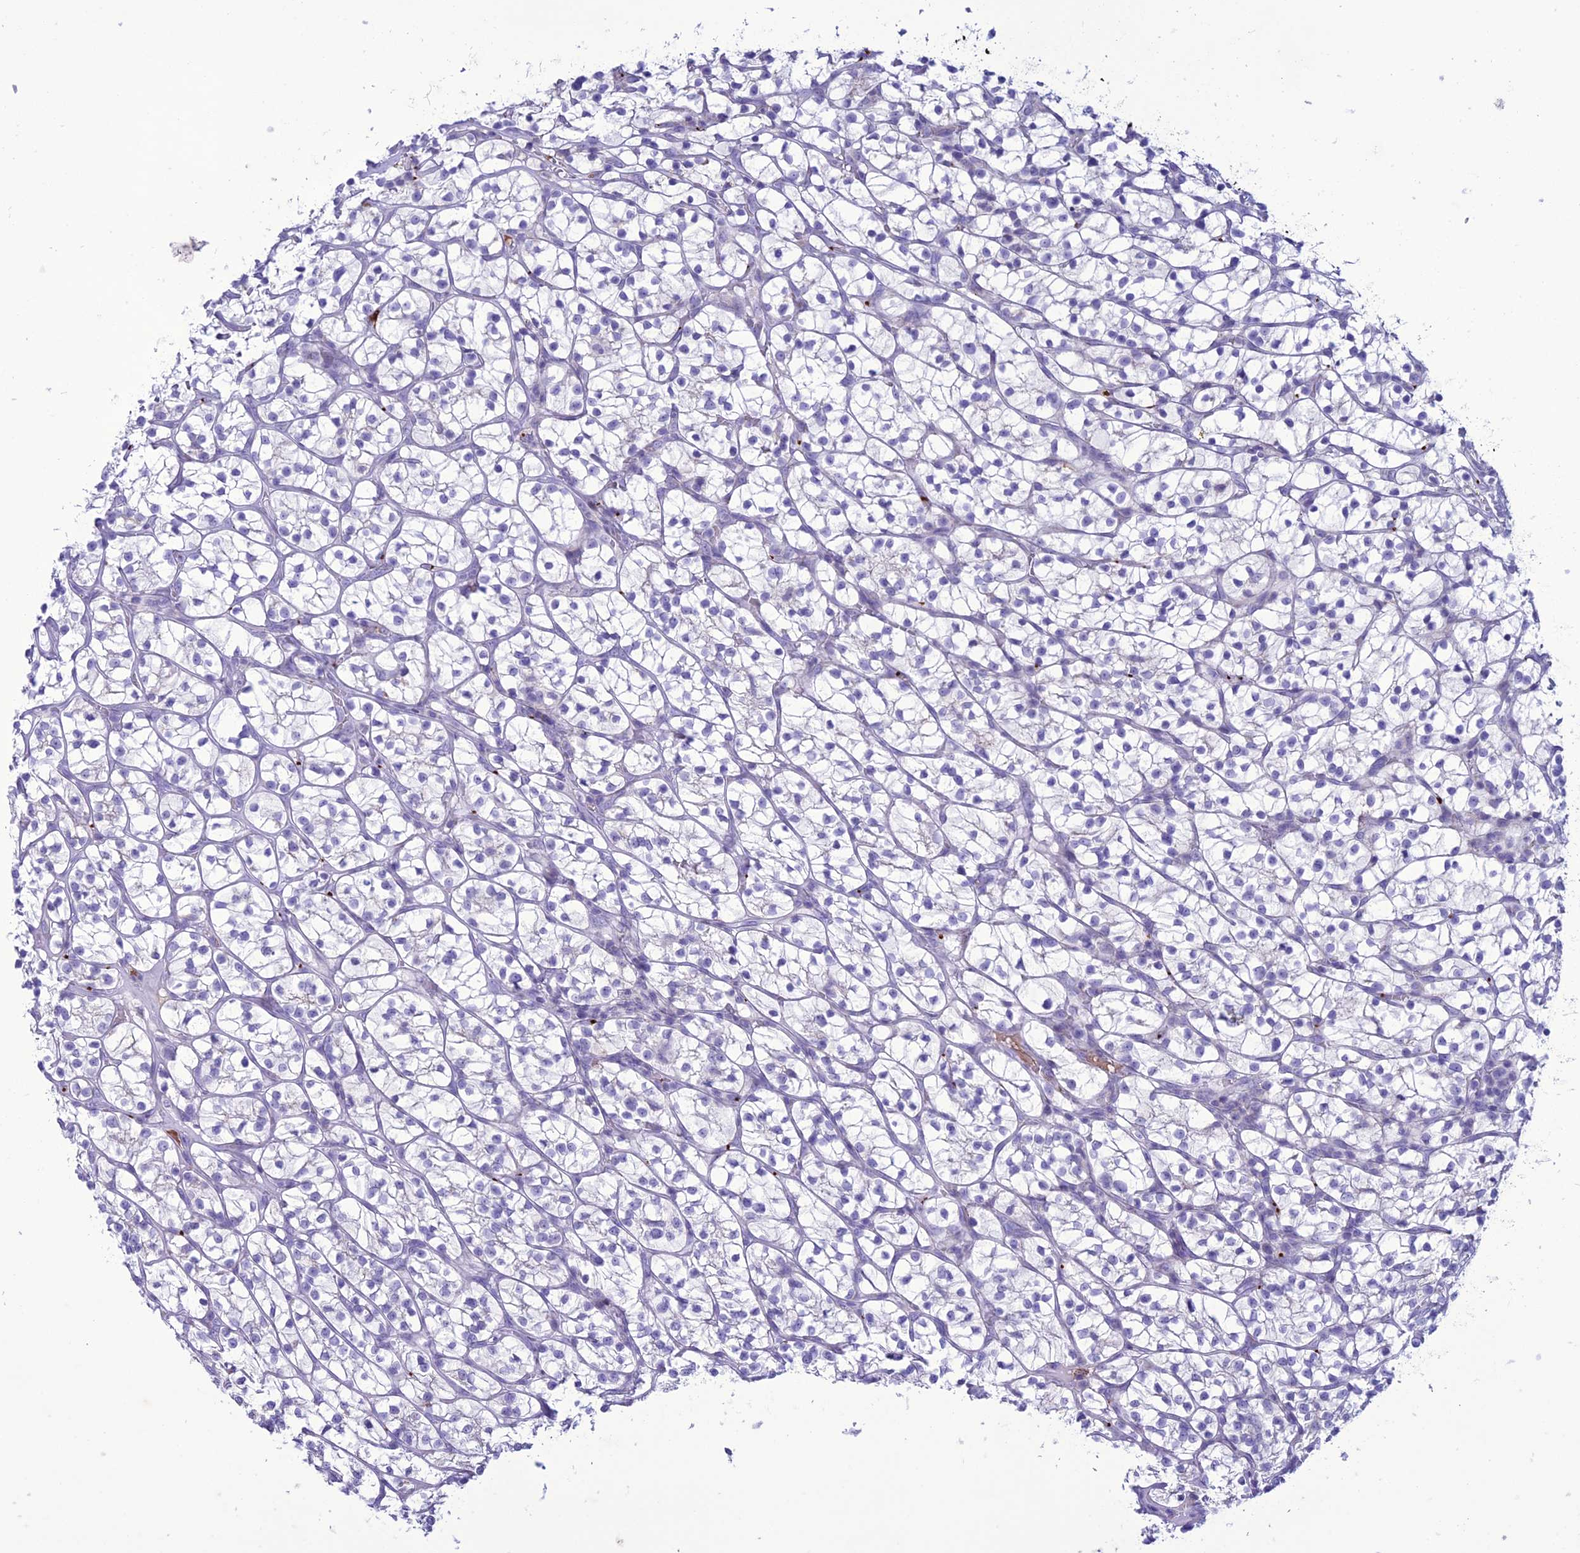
{"staining": {"intensity": "negative", "quantity": "none", "location": "none"}, "tissue": "renal cancer", "cell_type": "Tumor cells", "image_type": "cancer", "snomed": [{"axis": "morphology", "description": "Adenocarcinoma, NOS"}, {"axis": "topography", "description": "Kidney"}], "caption": "Adenocarcinoma (renal) was stained to show a protein in brown. There is no significant positivity in tumor cells.", "gene": "C21orf140", "patient": {"sex": "female", "age": 64}}